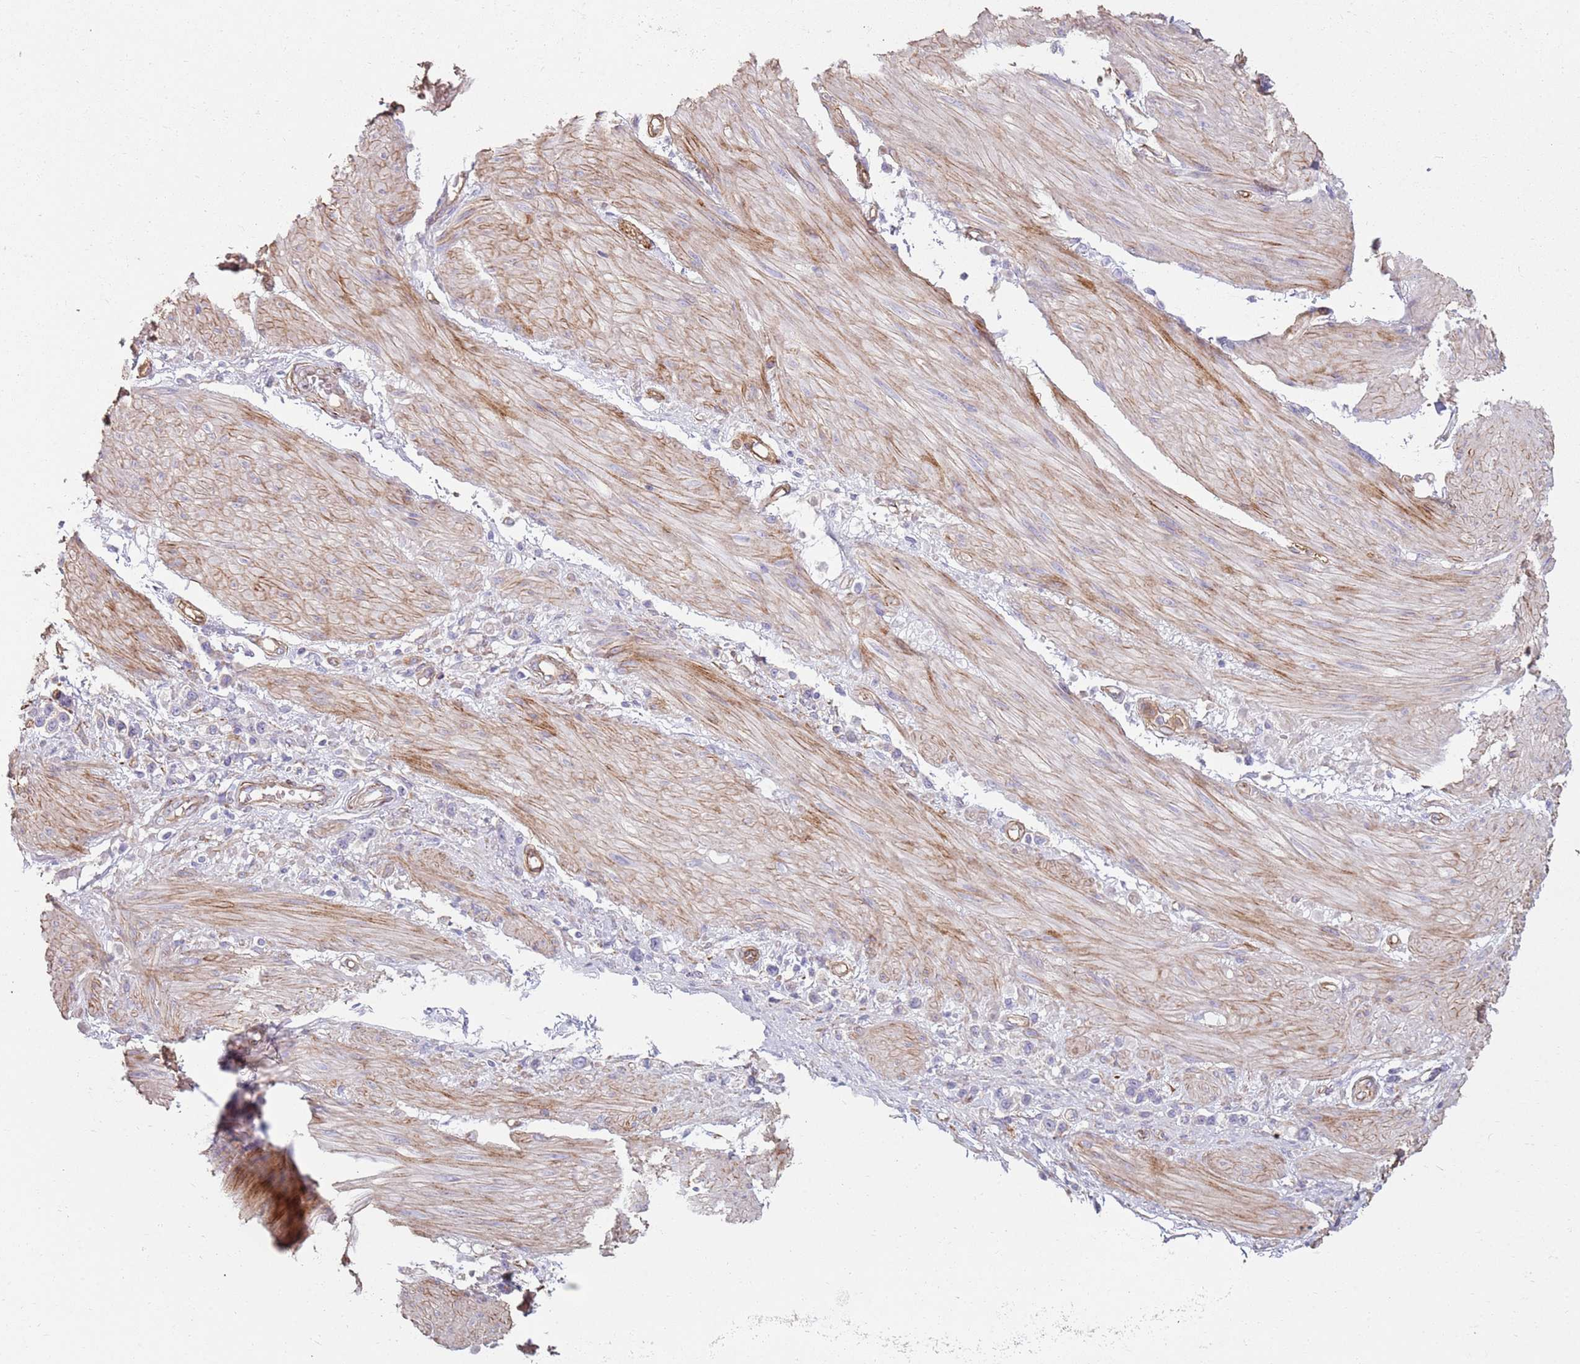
{"staining": {"intensity": "negative", "quantity": "none", "location": "none"}, "tissue": "stomach cancer", "cell_type": "Tumor cells", "image_type": "cancer", "snomed": [{"axis": "morphology", "description": "Adenocarcinoma, NOS"}, {"axis": "topography", "description": "Stomach"}], "caption": "Immunohistochemistry histopathology image of human stomach adenocarcinoma stained for a protein (brown), which displays no expression in tumor cells. The staining was performed using DAB to visualize the protein expression in brown, while the nuclei were stained in blue with hematoxylin (Magnification: 20x).", "gene": "PHLPP2", "patient": {"sex": "female", "age": 65}}